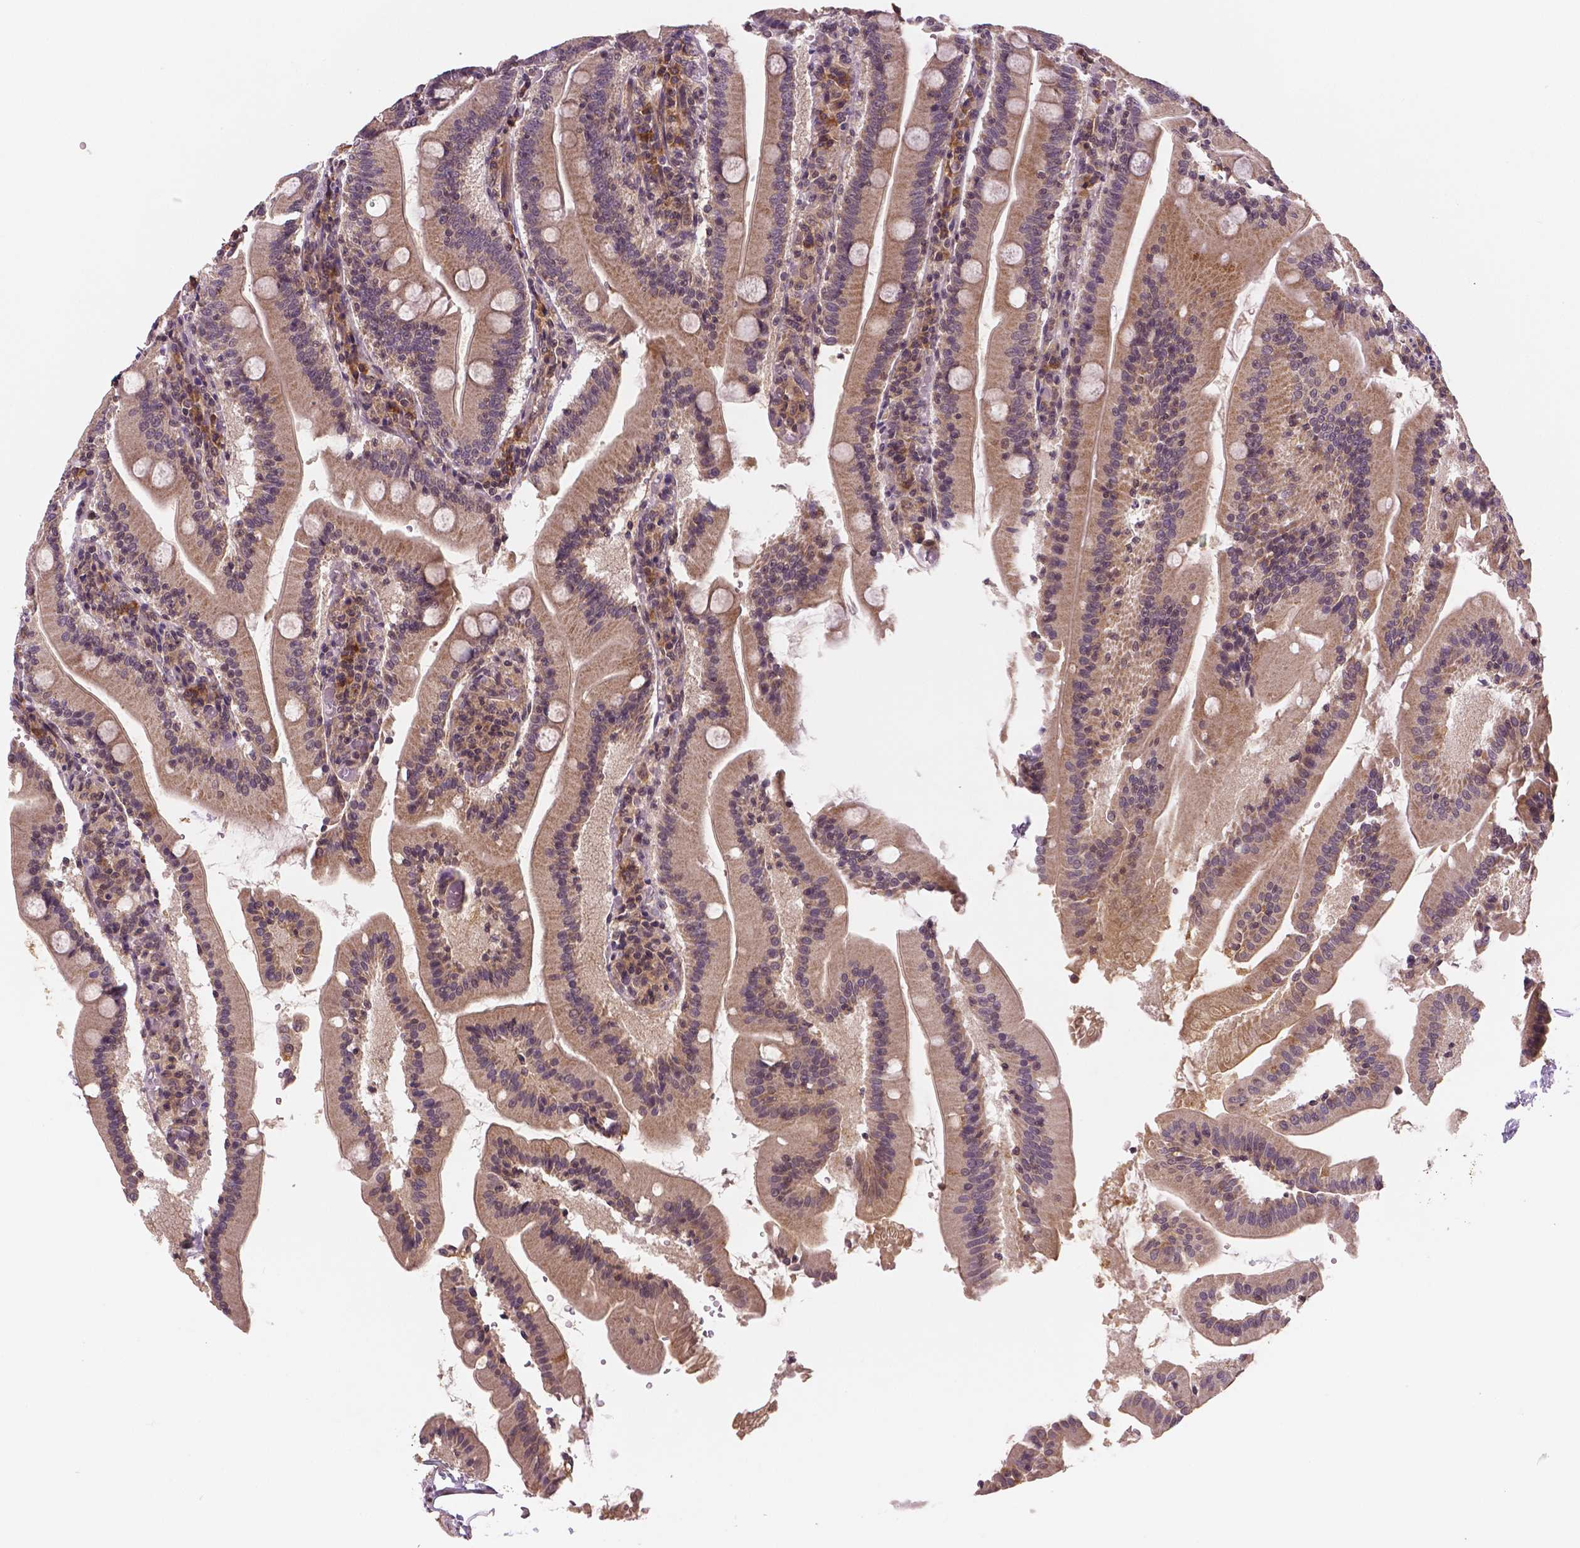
{"staining": {"intensity": "moderate", "quantity": ">75%", "location": "cytoplasmic/membranous"}, "tissue": "small intestine", "cell_type": "Glandular cells", "image_type": "normal", "snomed": [{"axis": "morphology", "description": "Normal tissue, NOS"}, {"axis": "topography", "description": "Small intestine"}], "caption": "A high-resolution histopathology image shows immunohistochemistry (IHC) staining of unremarkable small intestine, which shows moderate cytoplasmic/membranous positivity in approximately >75% of glandular cells.", "gene": "STAT3", "patient": {"sex": "male", "age": 37}}